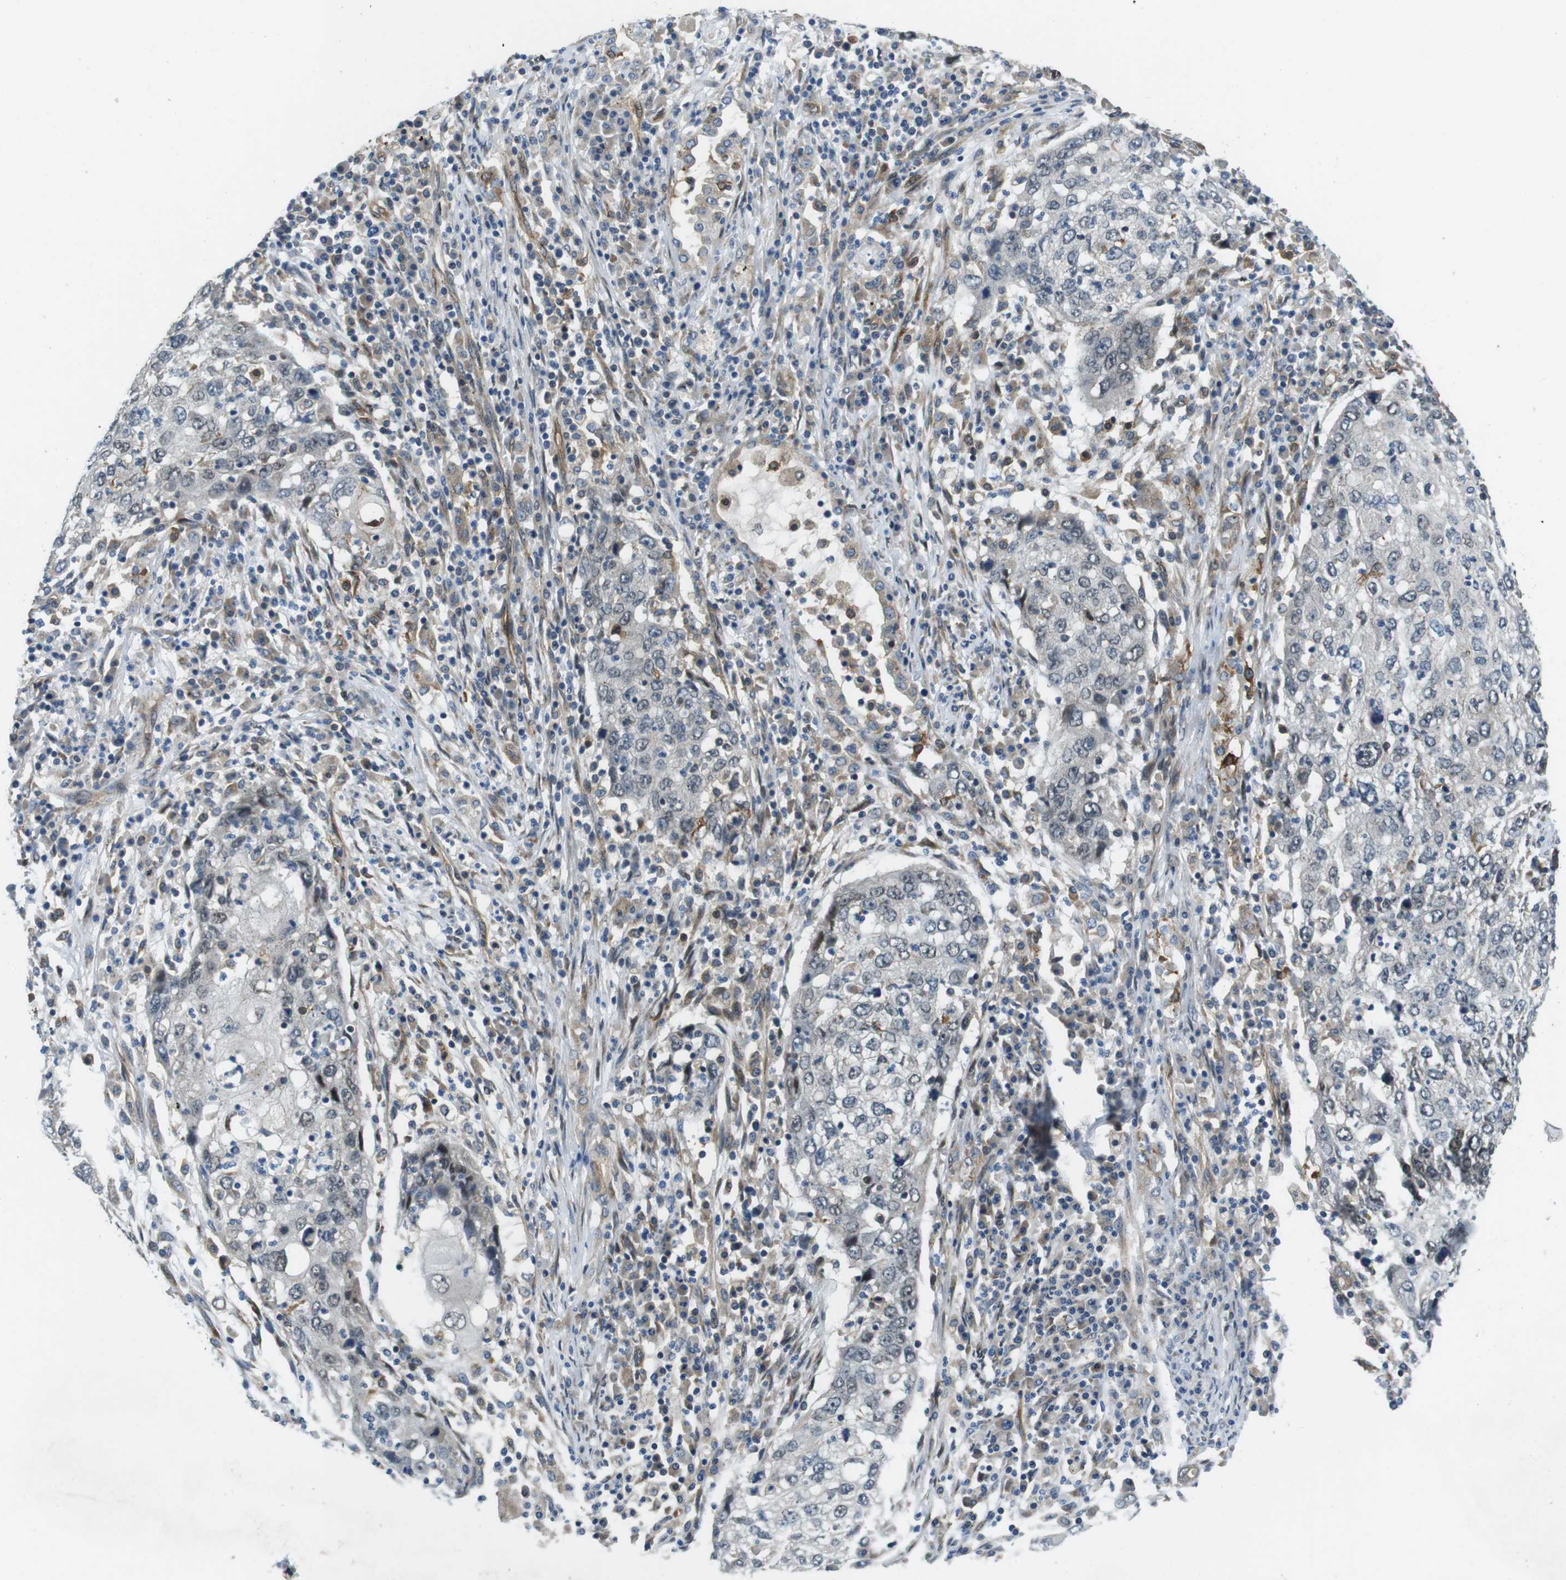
{"staining": {"intensity": "negative", "quantity": "none", "location": "none"}, "tissue": "lung cancer", "cell_type": "Tumor cells", "image_type": "cancer", "snomed": [{"axis": "morphology", "description": "Squamous cell carcinoma, NOS"}, {"axis": "topography", "description": "Lung"}], "caption": "A photomicrograph of squamous cell carcinoma (lung) stained for a protein exhibits no brown staining in tumor cells.", "gene": "PALD1", "patient": {"sex": "female", "age": 63}}